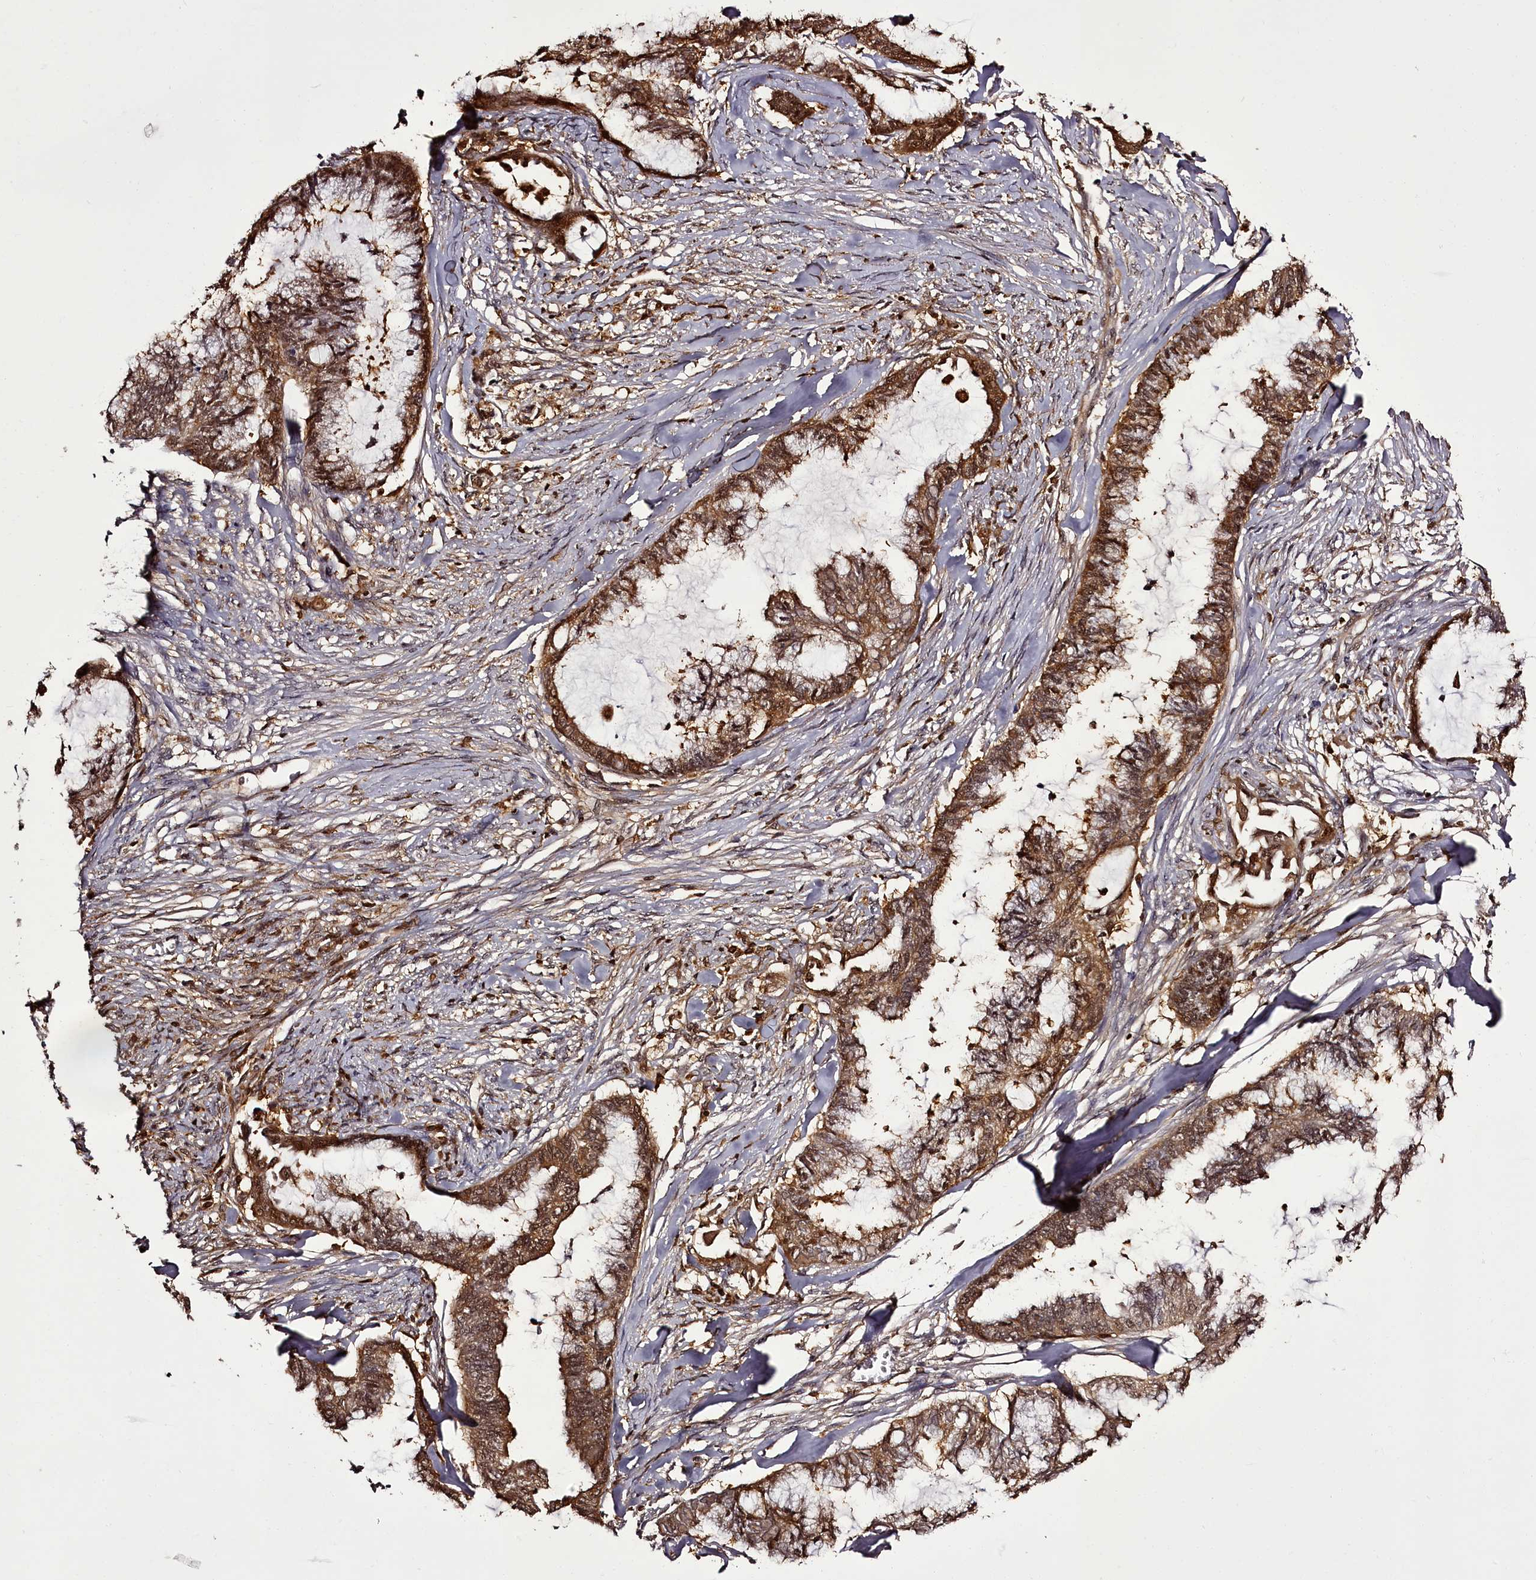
{"staining": {"intensity": "moderate", "quantity": ">75%", "location": "cytoplasmic/membranous,nuclear"}, "tissue": "endometrial cancer", "cell_type": "Tumor cells", "image_type": "cancer", "snomed": [{"axis": "morphology", "description": "Adenocarcinoma, NOS"}, {"axis": "topography", "description": "Endometrium"}], "caption": "Protein expression analysis of endometrial adenocarcinoma shows moderate cytoplasmic/membranous and nuclear positivity in about >75% of tumor cells.", "gene": "NPRL2", "patient": {"sex": "female", "age": 86}}